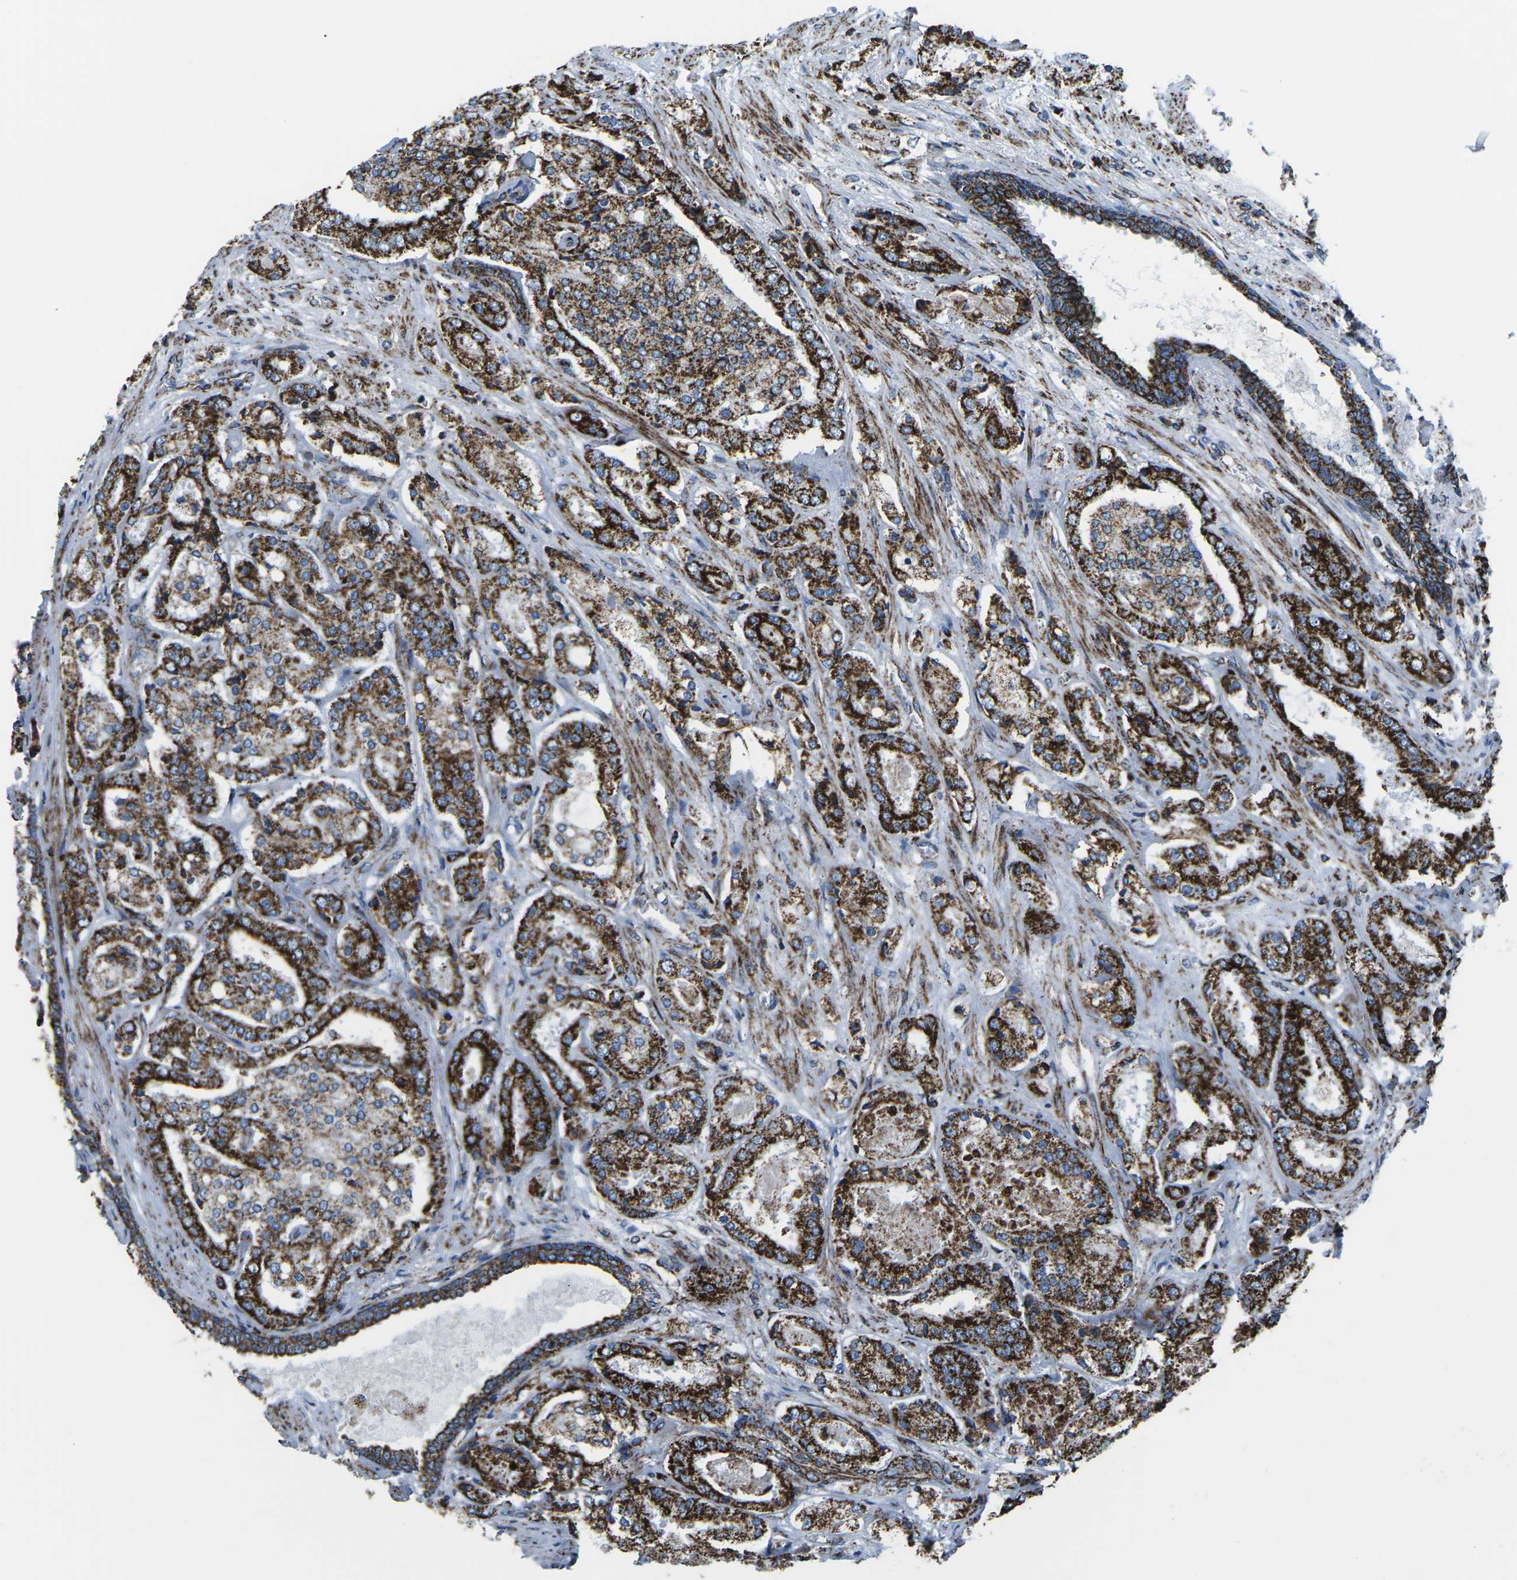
{"staining": {"intensity": "strong", "quantity": ">75%", "location": "cytoplasmic/membranous"}, "tissue": "prostate cancer", "cell_type": "Tumor cells", "image_type": "cancer", "snomed": [{"axis": "morphology", "description": "Adenocarcinoma, High grade"}, {"axis": "topography", "description": "Prostate"}], "caption": "Immunohistochemistry (IHC) micrograph of human high-grade adenocarcinoma (prostate) stained for a protein (brown), which shows high levels of strong cytoplasmic/membranous expression in about >75% of tumor cells.", "gene": "MT-CO2", "patient": {"sex": "male", "age": 65}}